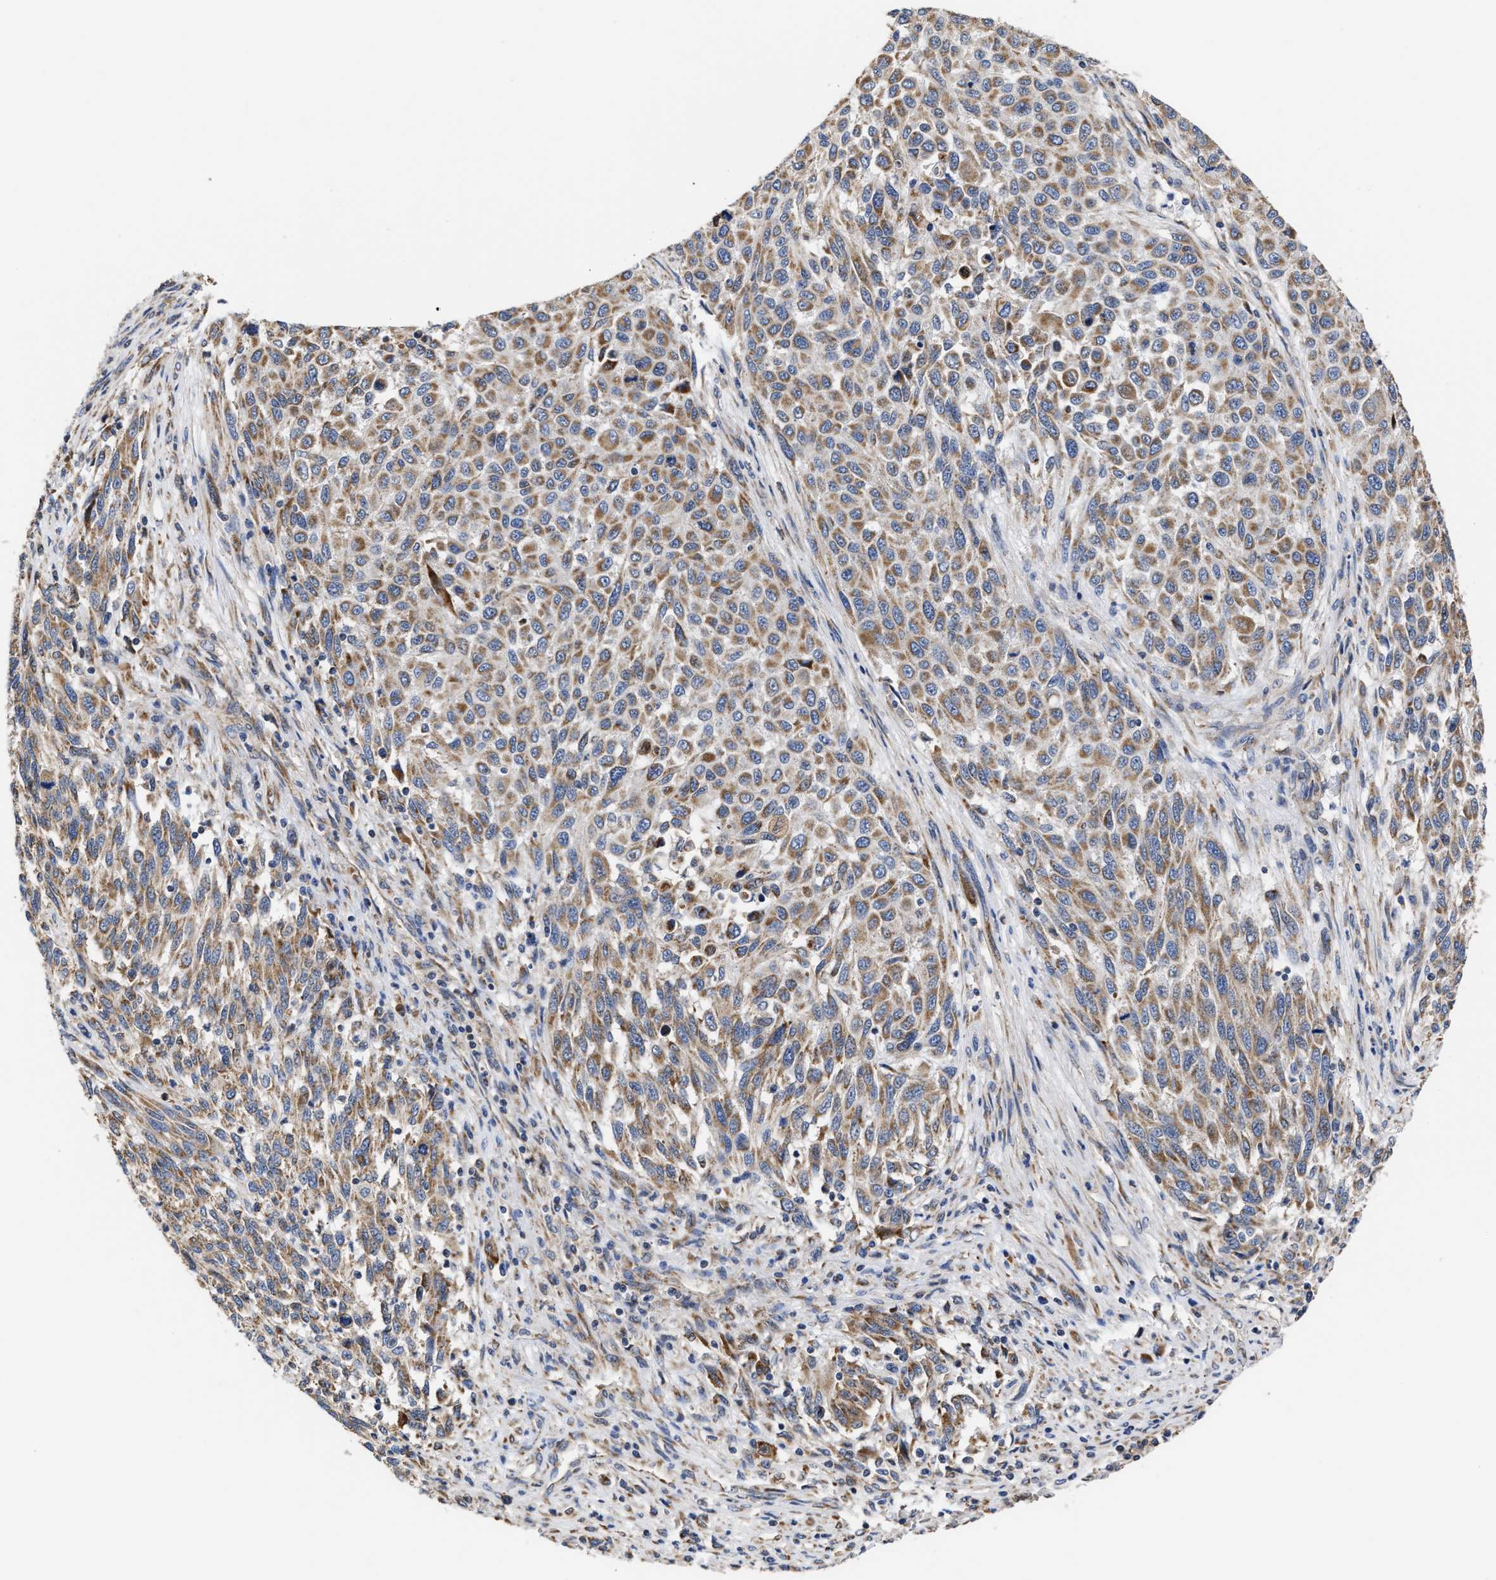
{"staining": {"intensity": "moderate", "quantity": ">75%", "location": "cytoplasmic/membranous"}, "tissue": "melanoma", "cell_type": "Tumor cells", "image_type": "cancer", "snomed": [{"axis": "morphology", "description": "Malignant melanoma, Metastatic site"}, {"axis": "topography", "description": "Lymph node"}], "caption": "Immunohistochemical staining of melanoma displays medium levels of moderate cytoplasmic/membranous protein staining in approximately >75% of tumor cells. (DAB IHC with brightfield microscopy, high magnification).", "gene": "MALSU1", "patient": {"sex": "male", "age": 61}}